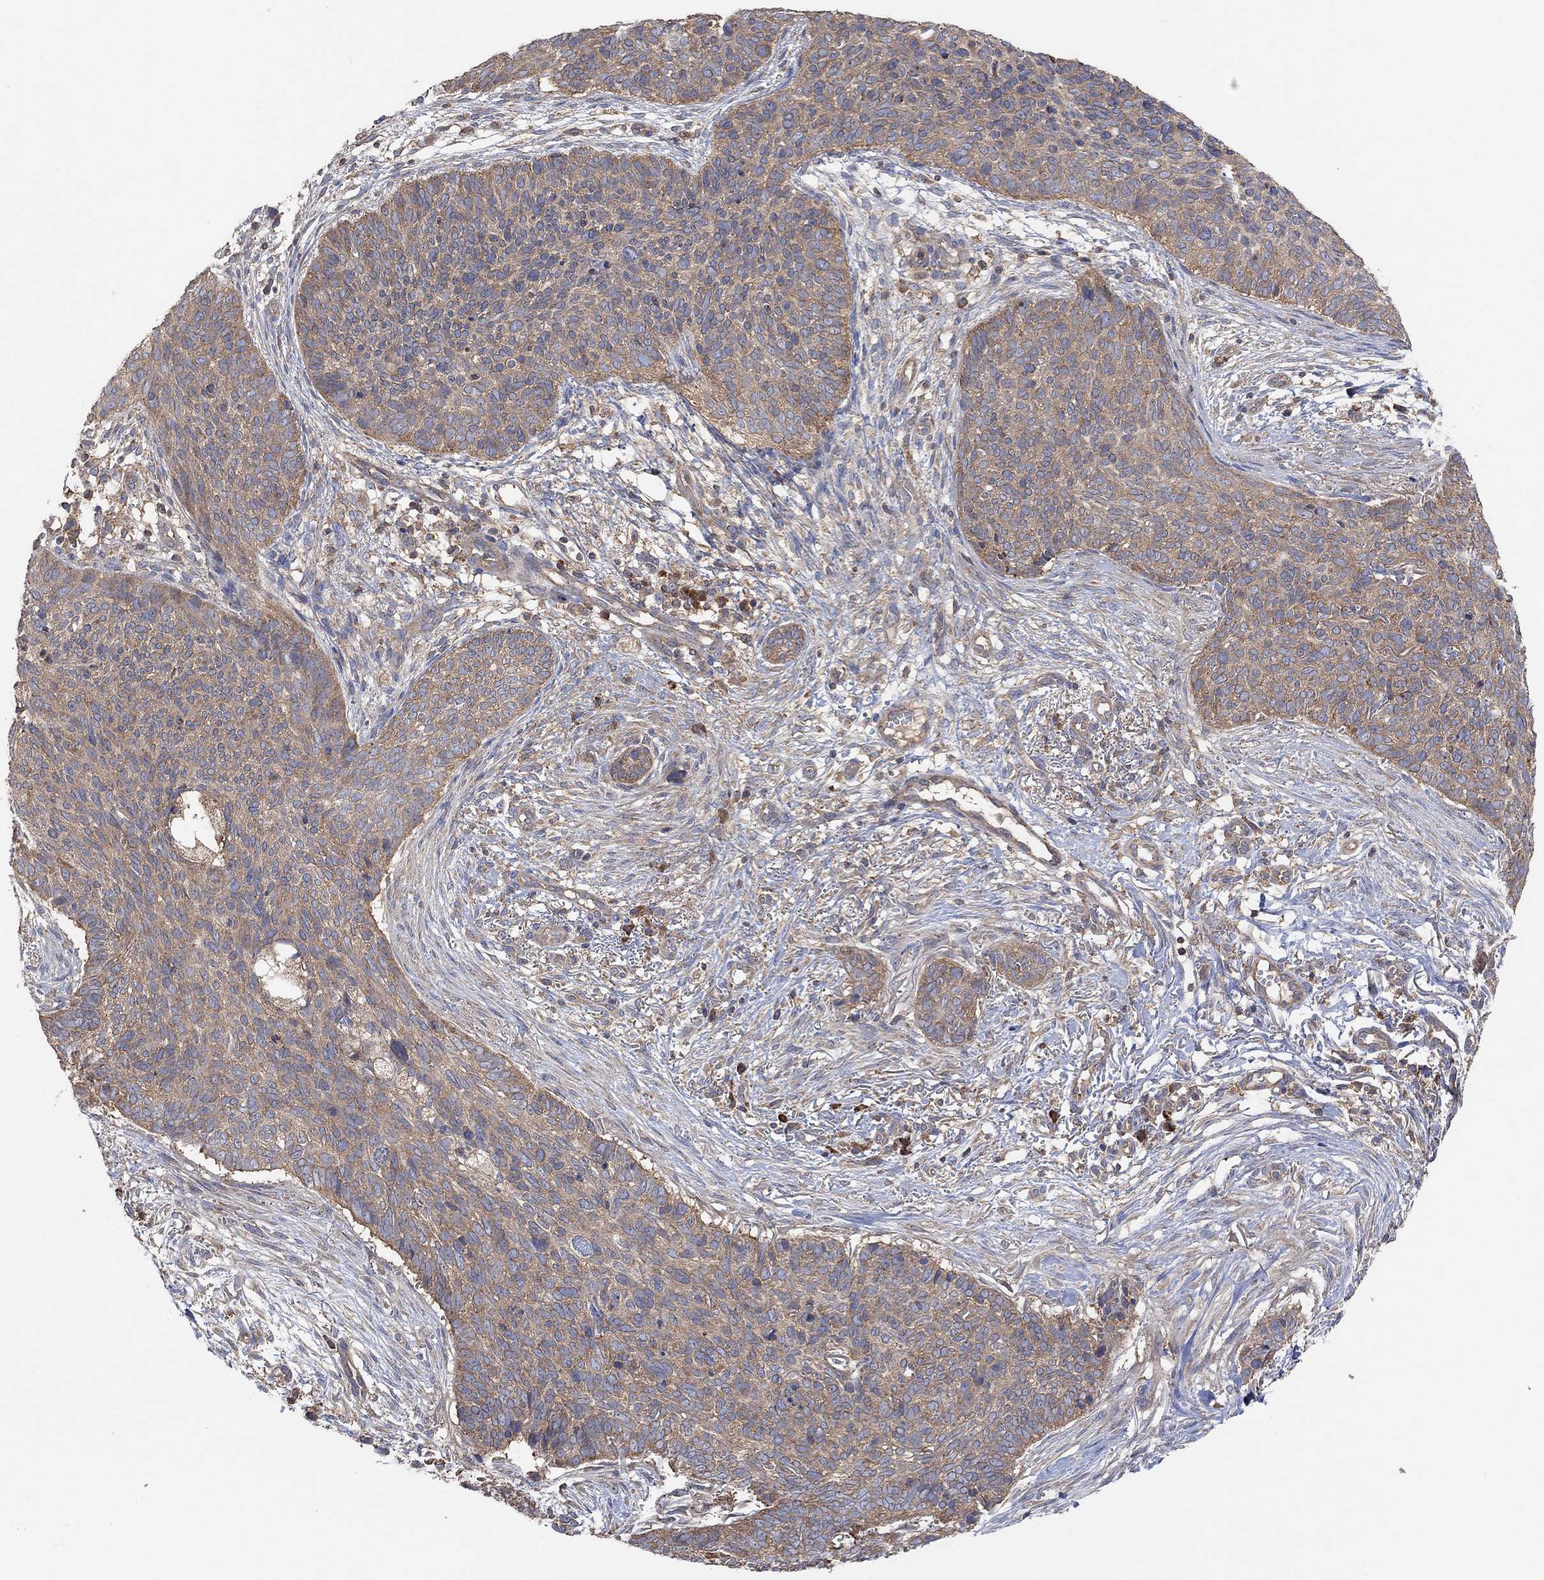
{"staining": {"intensity": "weak", "quantity": ">75%", "location": "cytoplasmic/membranous"}, "tissue": "skin cancer", "cell_type": "Tumor cells", "image_type": "cancer", "snomed": [{"axis": "morphology", "description": "Basal cell carcinoma"}, {"axis": "topography", "description": "Skin"}], "caption": "Immunohistochemistry micrograph of skin cancer stained for a protein (brown), which displays low levels of weak cytoplasmic/membranous positivity in about >75% of tumor cells.", "gene": "BLOC1S3", "patient": {"sex": "male", "age": 64}}